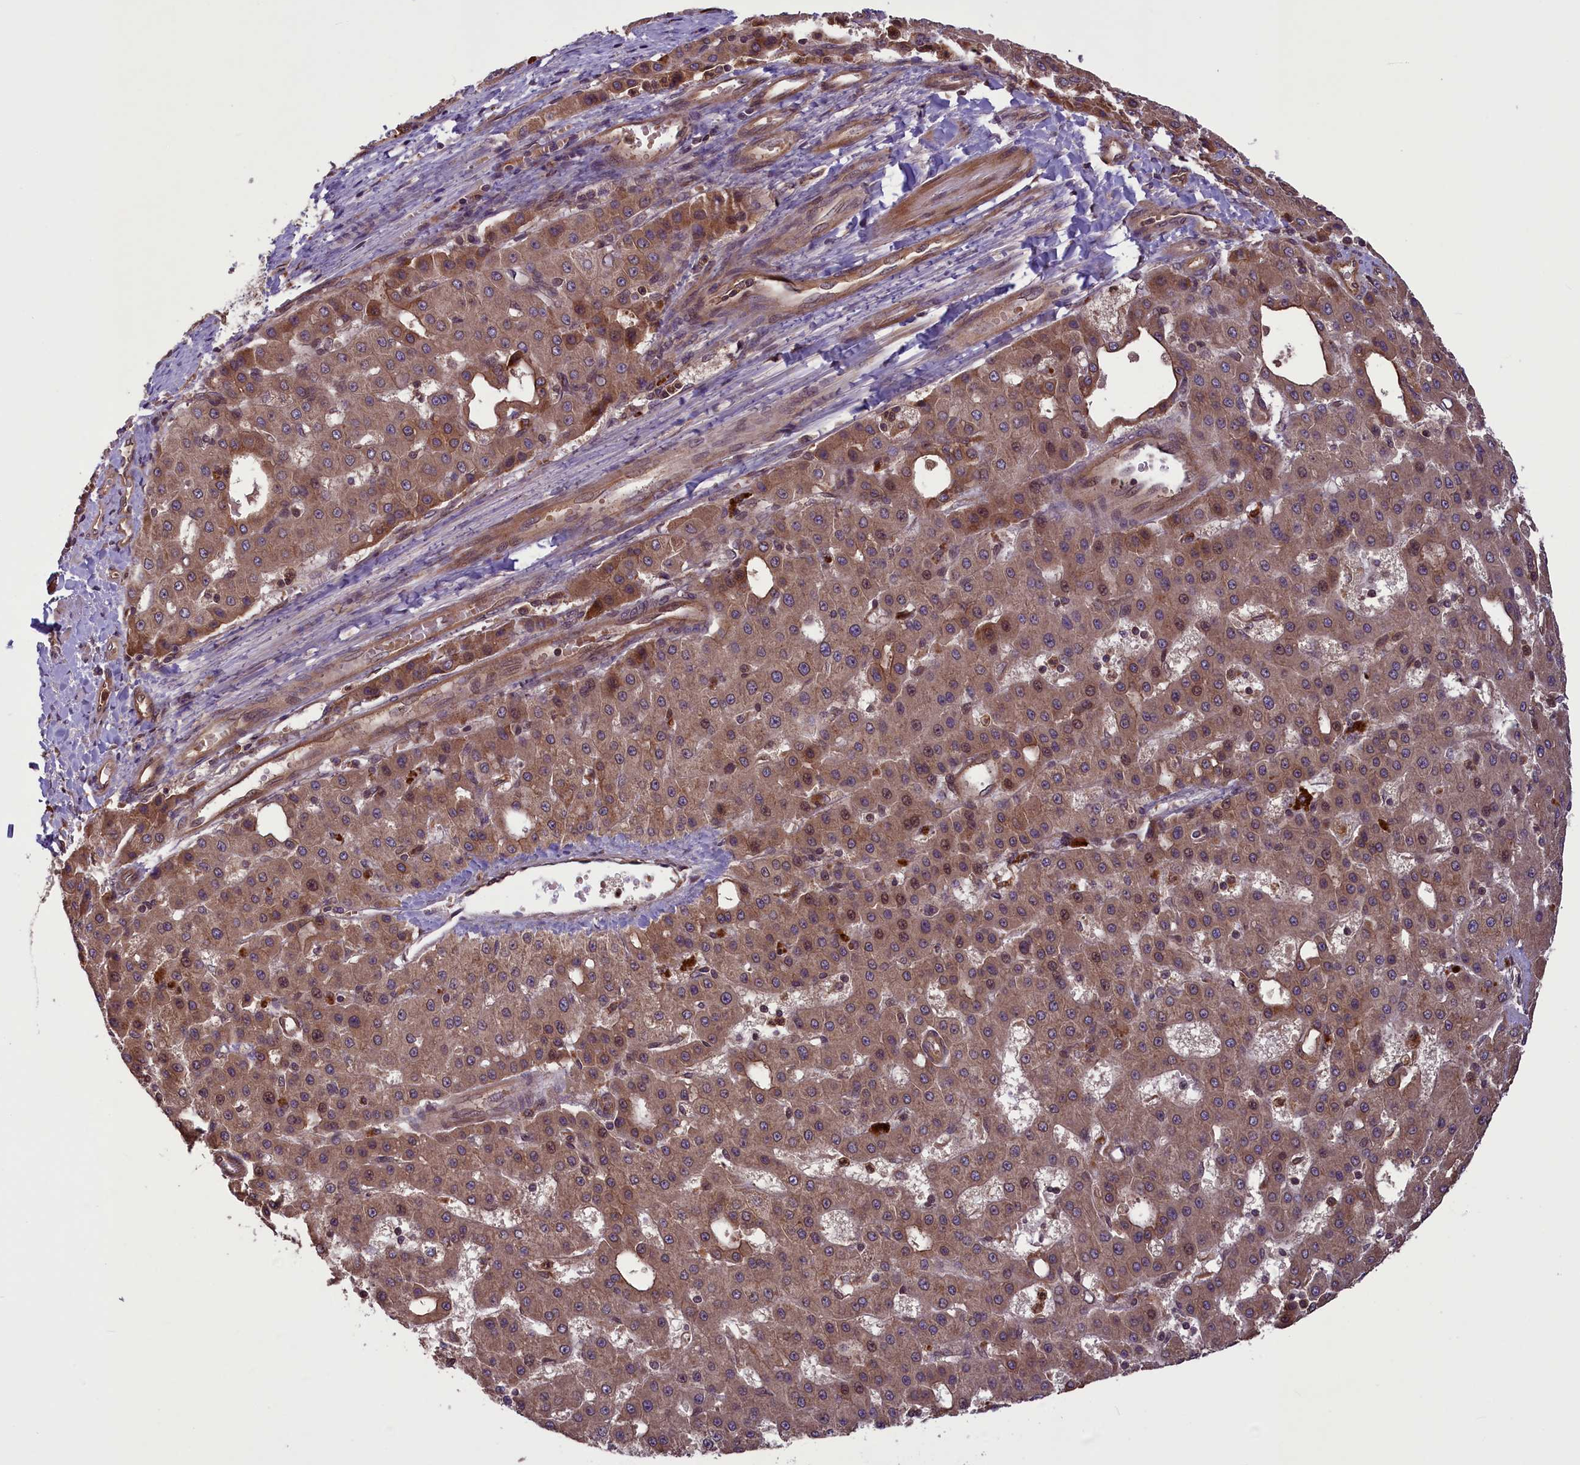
{"staining": {"intensity": "moderate", "quantity": ">75%", "location": "cytoplasmic/membranous,nuclear"}, "tissue": "liver cancer", "cell_type": "Tumor cells", "image_type": "cancer", "snomed": [{"axis": "morphology", "description": "Carcinoma, Hepatocellular, NOS"}, {"axis": "topography", "description": "Liver"}], "caption": "High-magnification brightfield microscopy of hepatocellular carcinoma (liver) stained with DAB (brown) and counterstained with hematoxylin (blue). tumor cells exhibit moderate cytoplasmic/membranous and nuclear positivity is identified in approximately>75% of cells. The protein of interest is stained brown, and the nuclei are stained in blue (DAB (3,3'-diaminobenzidine) IHC with brightfield microscopy, high magnification).", "gene": "CCDC125", "patient": {"sex": "male", "age": 47}}